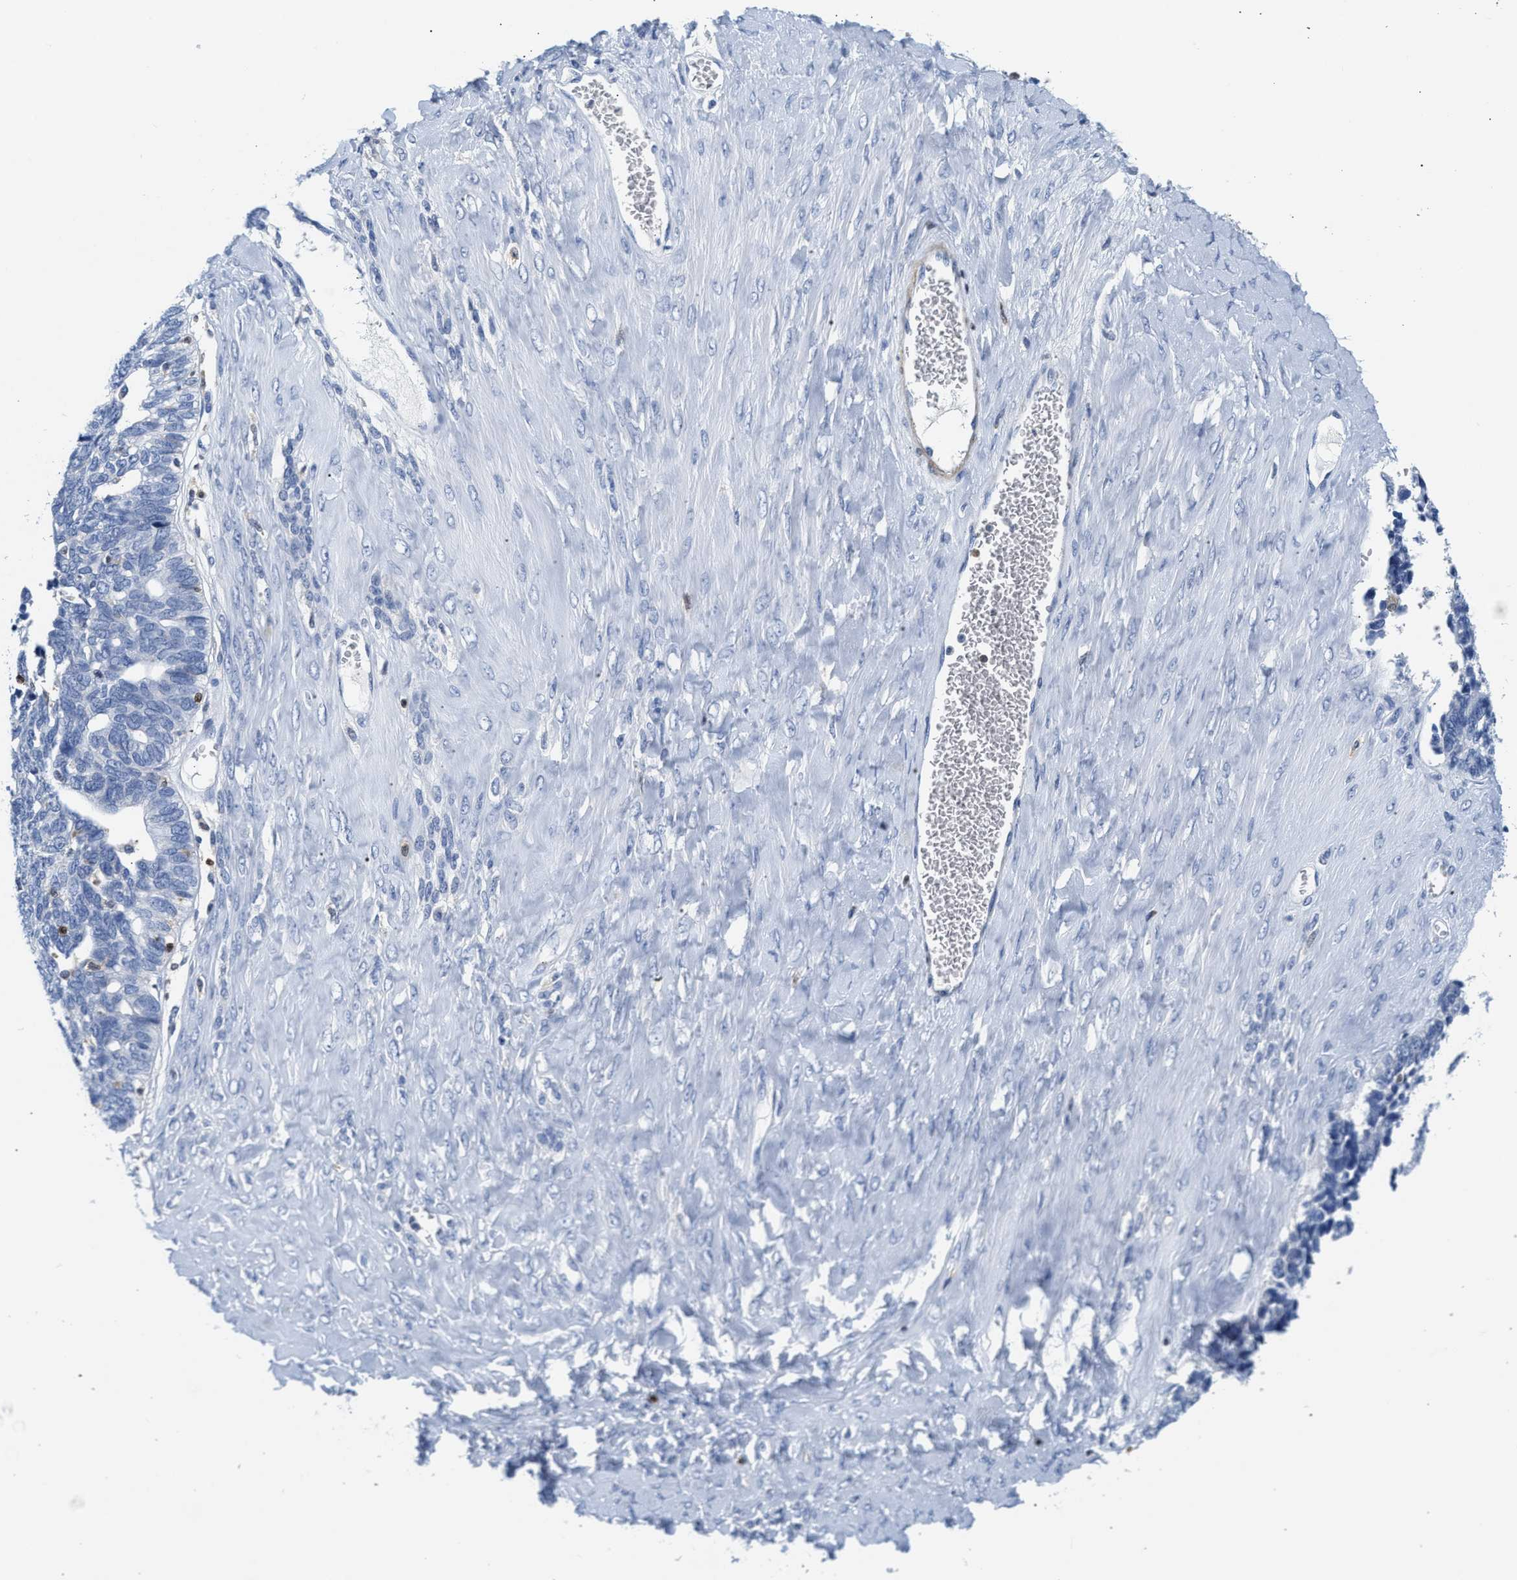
{"staining": {"intensity": "negative", "quantity": "none", "location": "none"}, "tissue": "ovarian cancer", "cell_type": "Tumor cells", "image_type": "cancer", "snomed": [{"axis": "morphology", "description": "Cystadenocarcinoma, serous, NOS"}, {"axis": "topography", "description": "Ovary"}], "caption": "A histopathology image of ovarian serous cystadenocarcinoma stained for a protein displays no brown staining in tumor cells. Nuclei are stained in blue.", "gene": "SLIT2", "patient": {"sex": "female", "age": 79}}